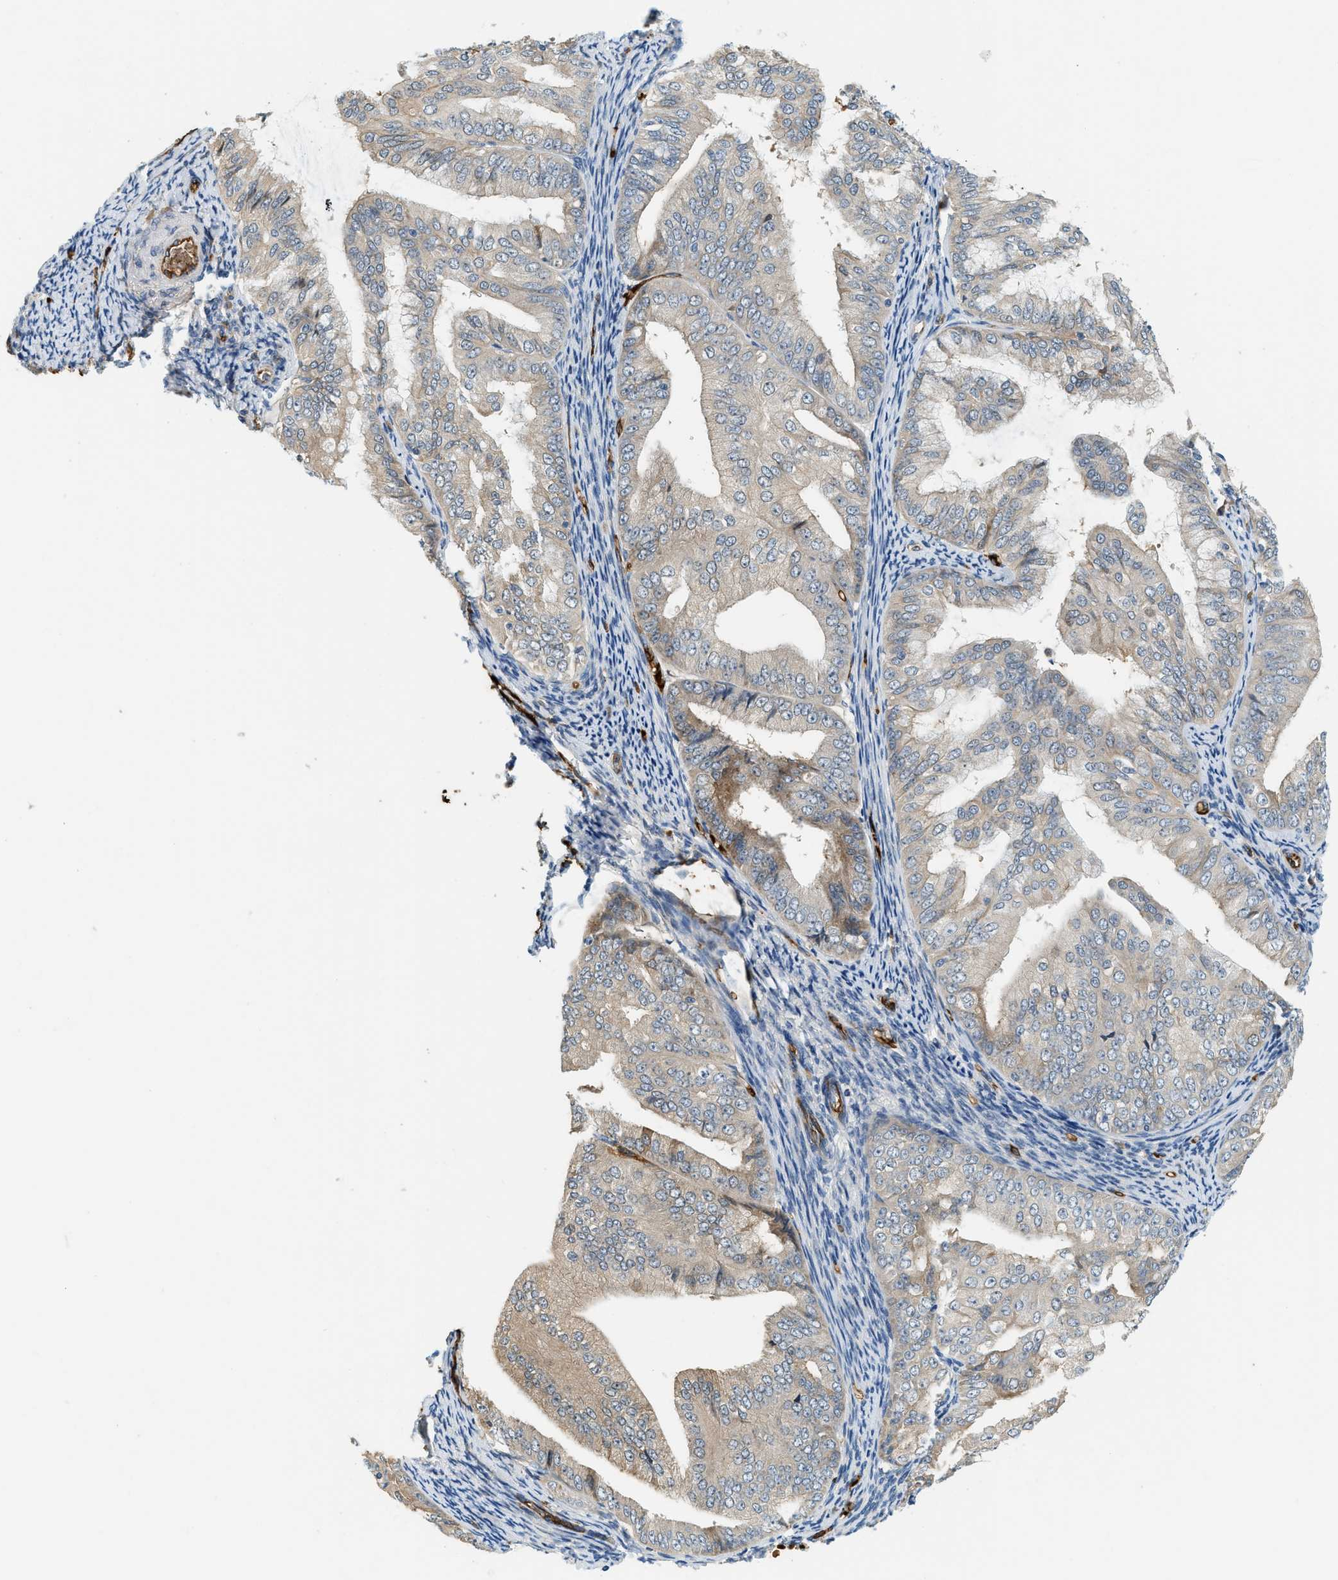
{"staining": {"intensity": "weak", "quantity": "<25%", "location": "cytoplasmic/membranous"}, "tissue": "endometrial cancer", "cell_type": "Tumor cells", "image_type": "cancer", "snomed": [{"axis": "morphology", "description": "Adenocarcinoma, NOS"}, {"axis": "topography", "description": "Endometrium"}], "caption": "Tumor cells are negative for protein expression in human adenocarcinoma (endometrial).", "gene": "CYTH2", "patient": {"sex": "female", "age": 63}}